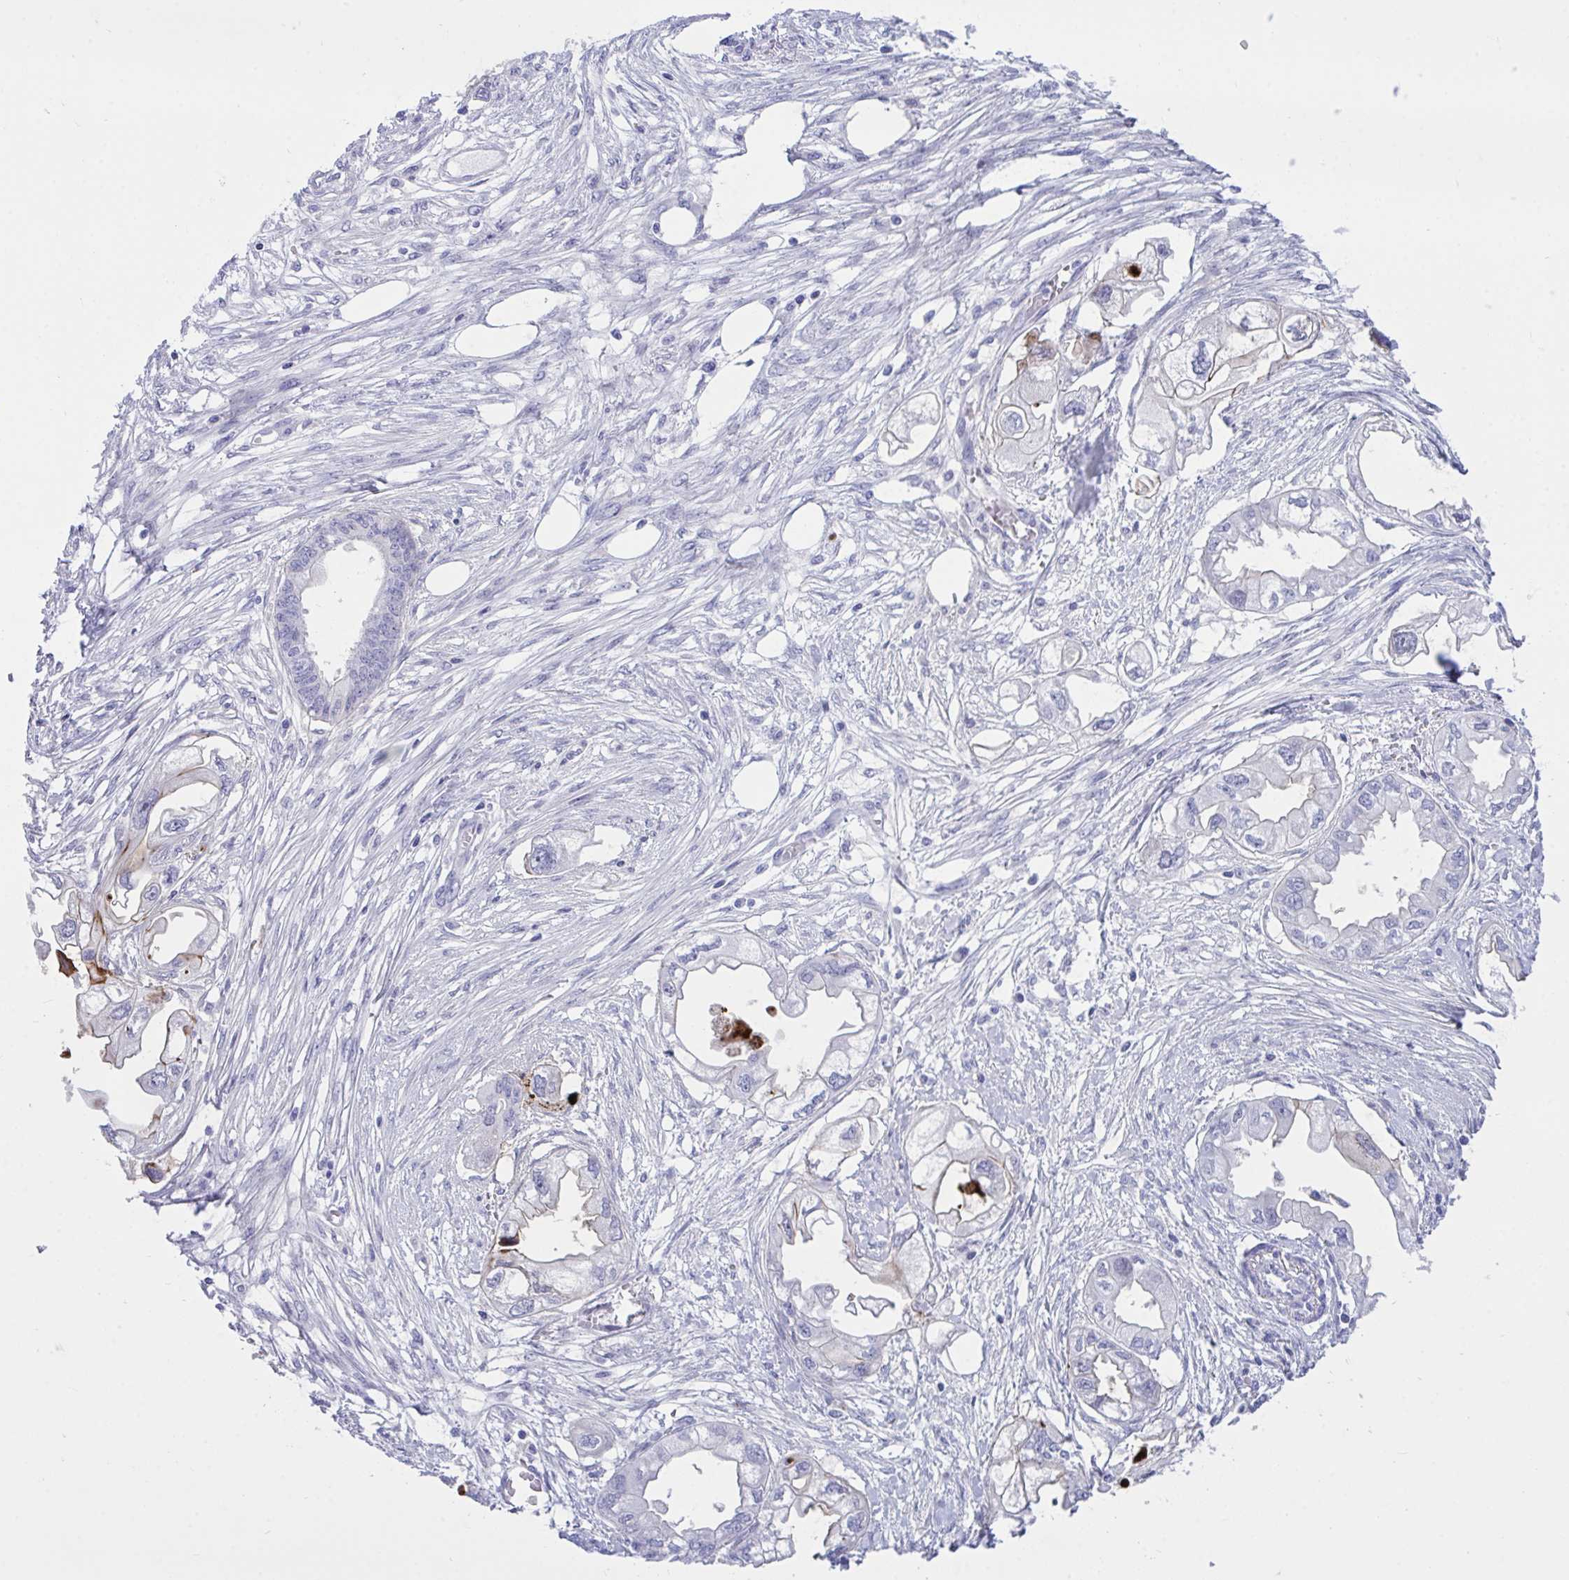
{"staining": {"intensity": "moderate", "quantity": "<25%", "location": "cytoplasmic/membranous"}, "tissue": "endometrial cancer", "cell_type": "Tumor cells", "image_type": "cancer", "snomed": [{"axis": "morphology", "description": "Adenocarcinoma, NOS"}, {"axis": "morphology", "description": "Adenocarcinoma, metastatic, NOS"}, {"axis": "topography", "description": "Adipose tissue"}, {"axis": "topography", "description": "Endometrium"}], "caption": "High-magnification brightfield microscopy of endometrial cancer stained with DAB (3,3'-diaminobenzidine) (brown) and counterstained with hematoxylin (blue). tumor cells exhibit moderate cytoplasmic/membranous positivity is seen in approximately<25% of cells.", "gene": "BEX5", "patient": {"sex": "female", "age": 67}}